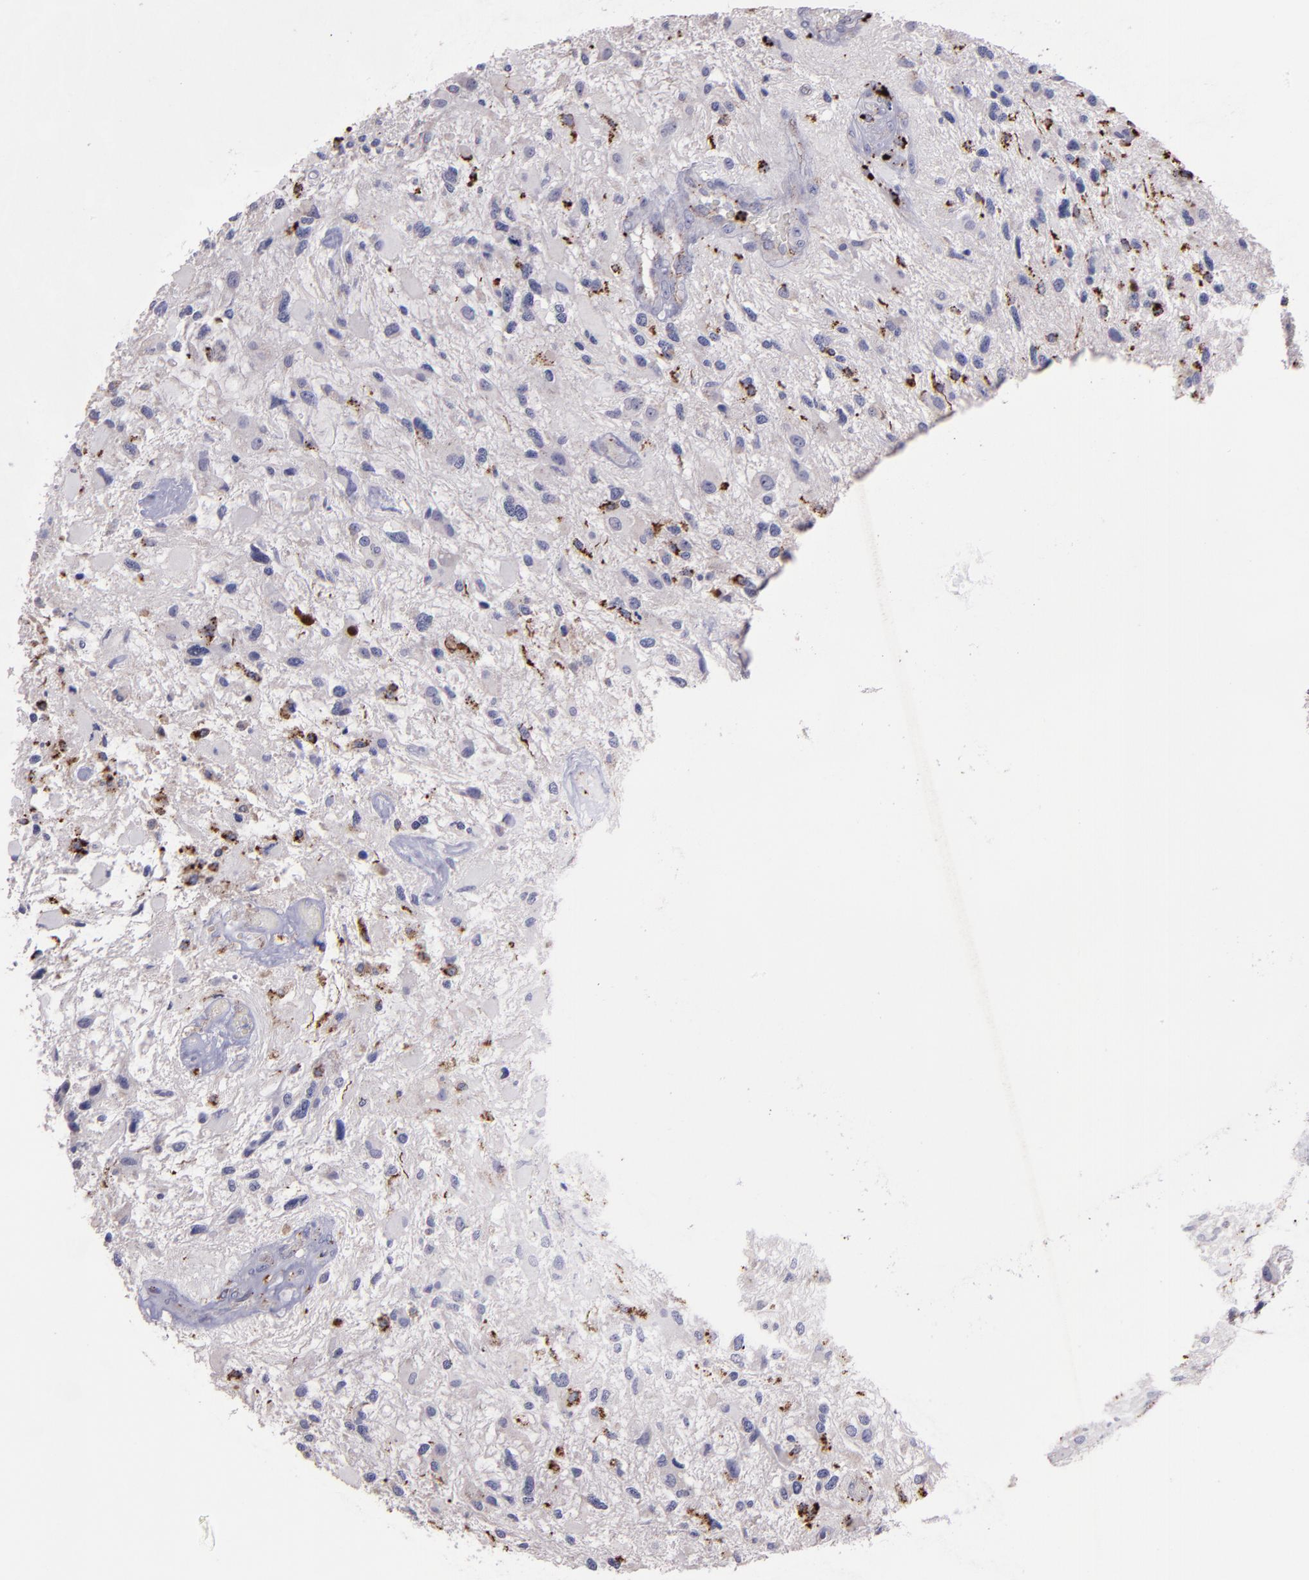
{"staining": {"intensity": "moderate", "quantity": "25%-75%", "location": "cytoplasmic/membranous"}, "tissue": "glioma", "cell_type": "Tumor cells", "image_type": "cancer", "snomed": [{"axis": "morphology", "description": "Glioma, malignant, High grade"}, {"axis": "topography", "description": "Brain"}], "caption": "A brown stain highlights moderate cytoplasmic/membranous positivity of a protein in human high-grade glioma (malignant) tumor cells.", "gene": "CTSS", "patient": {"sex": "female", "age": 60}}